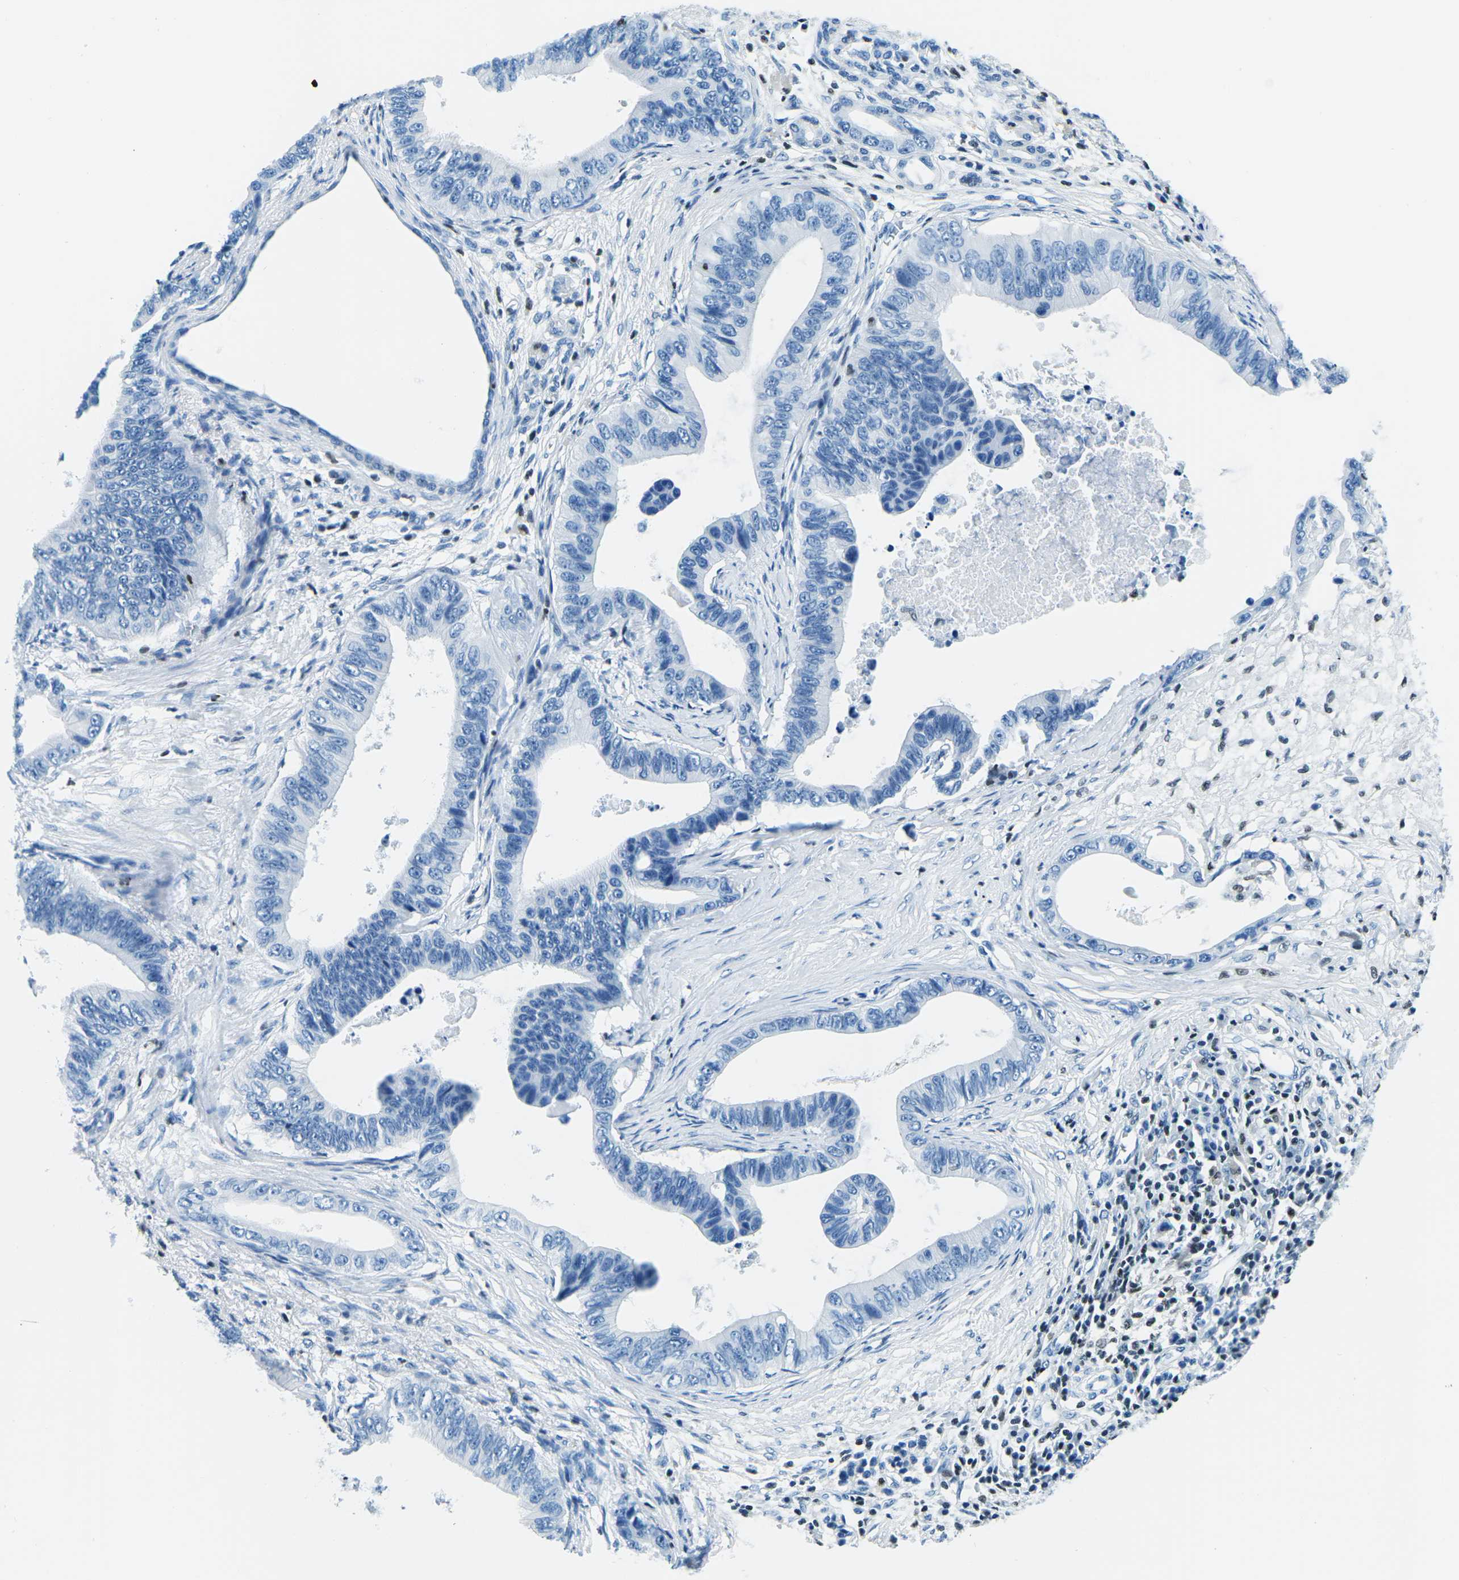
{"staining": {"intensity": "negative", "quantity": "none", "location": "none"}, "tissue": "pancreatic cancer", "cell_type": "Tumor cells", "image_type": "cancer", "snomed": [{"axis": "morphology", "description": "Adenocarcinoma, NOS"}, {"axis": "topography", "description": "Pancreas"}], "caption": "Immunohistochemistry (IHC) of pancreatic cancer demonstrates no positivity in tumor cells.", "gene": "CELF2", "patient": {"sex": "male", "age": 77}}